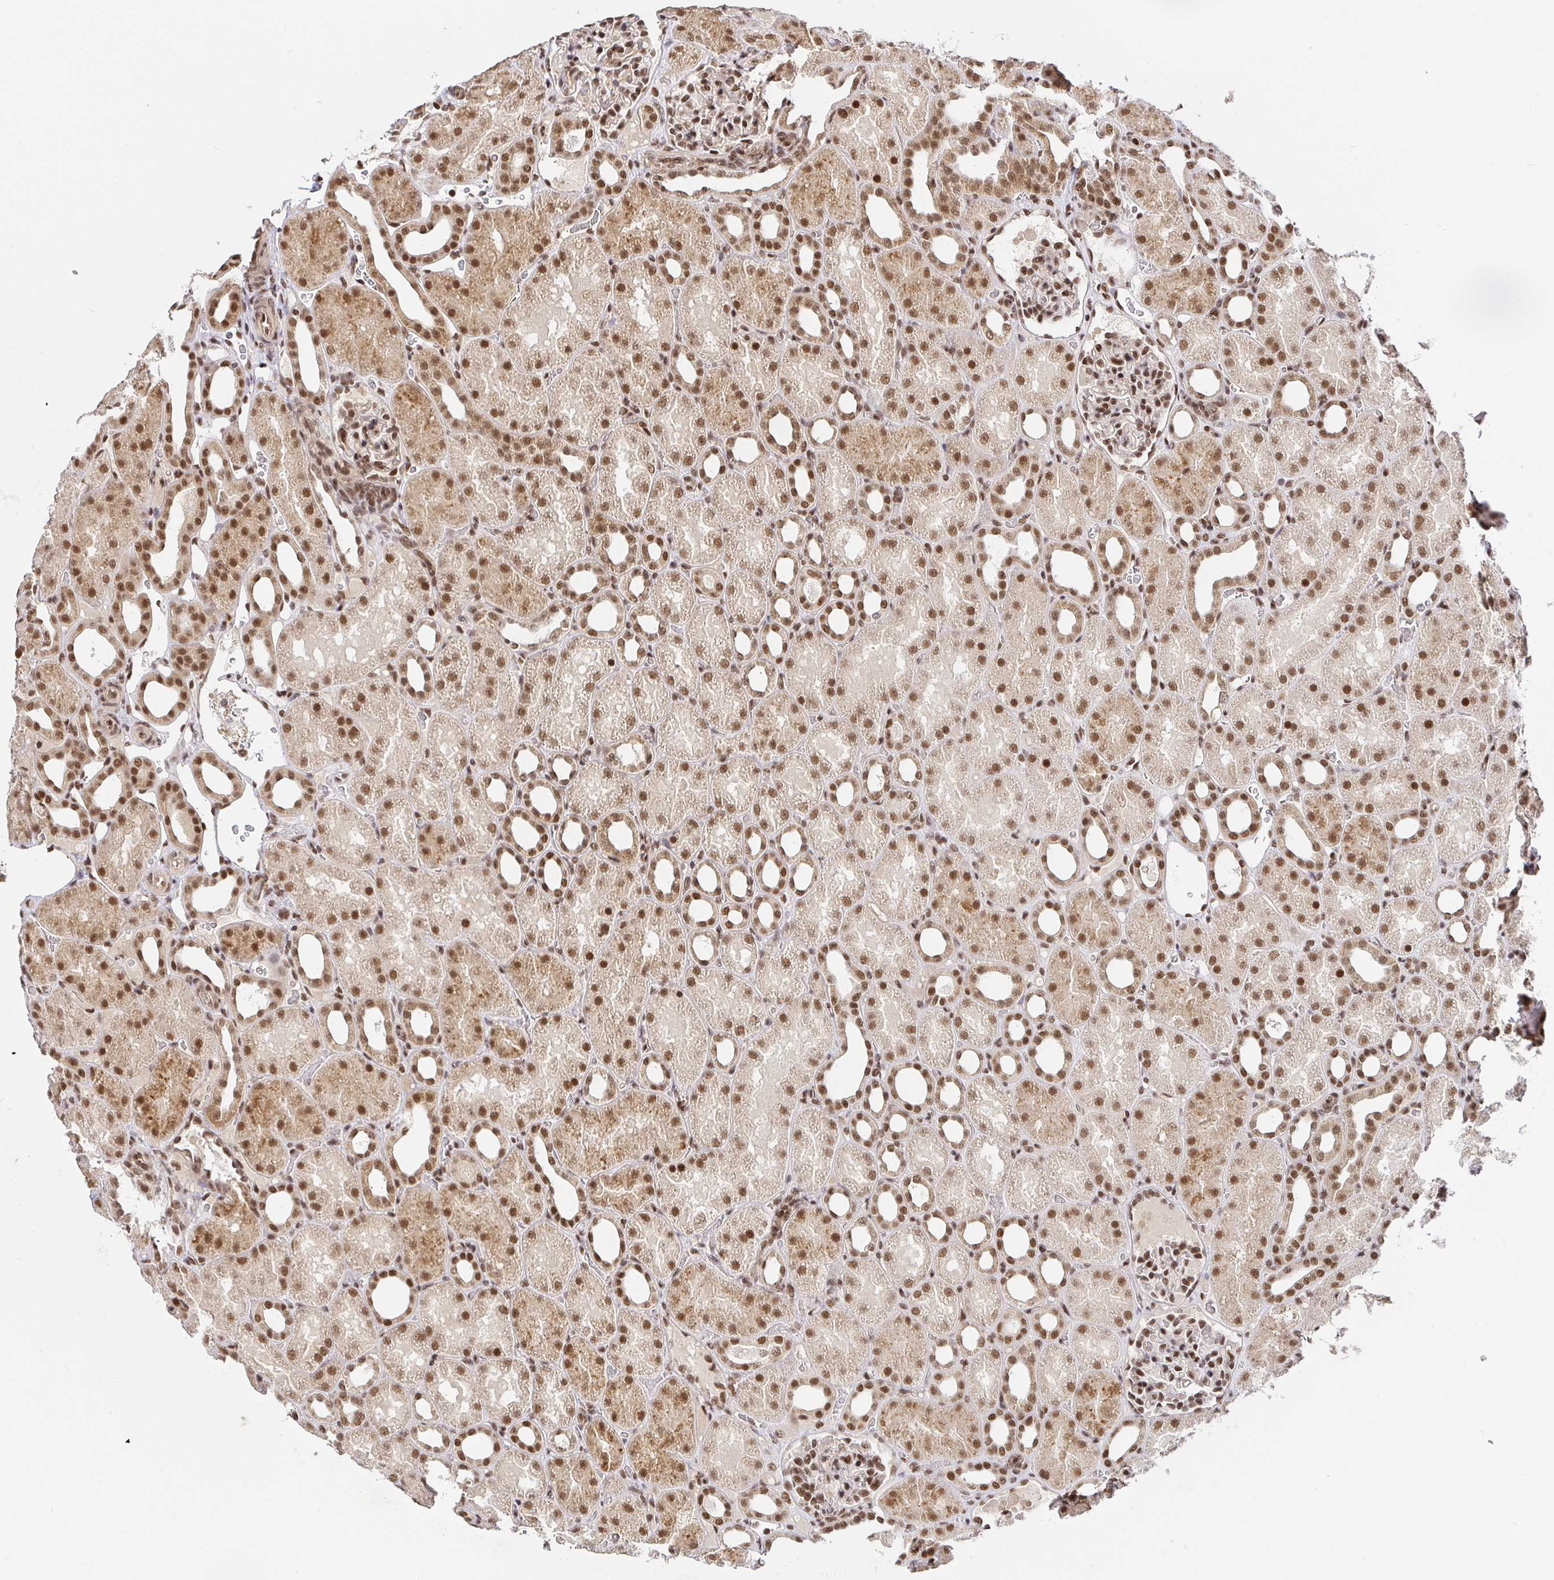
{"staining": {"intensity": "moderate", "quantity": ">75%", "location": "nuclear"}, "tissue": "kidney", "cell_type": "Cells in glomeruli", "image_type": "normal", "snomed": [{"axis": "morphology", "description": "Normal tissue, NOS"}, {"axis": "topography", "description": "Kidney"}], "caption": "Kidney was stained to show a protein in brown. There is medium levels of moderate nuclear positivity in about >75% of cells in glomeruli. (DAB (3,3'-diaminobenzidine) = brown stain, brightfield microscopy at high magnification).", "gene": "USF1", "patient": {"sex": "male", "age": 2}}